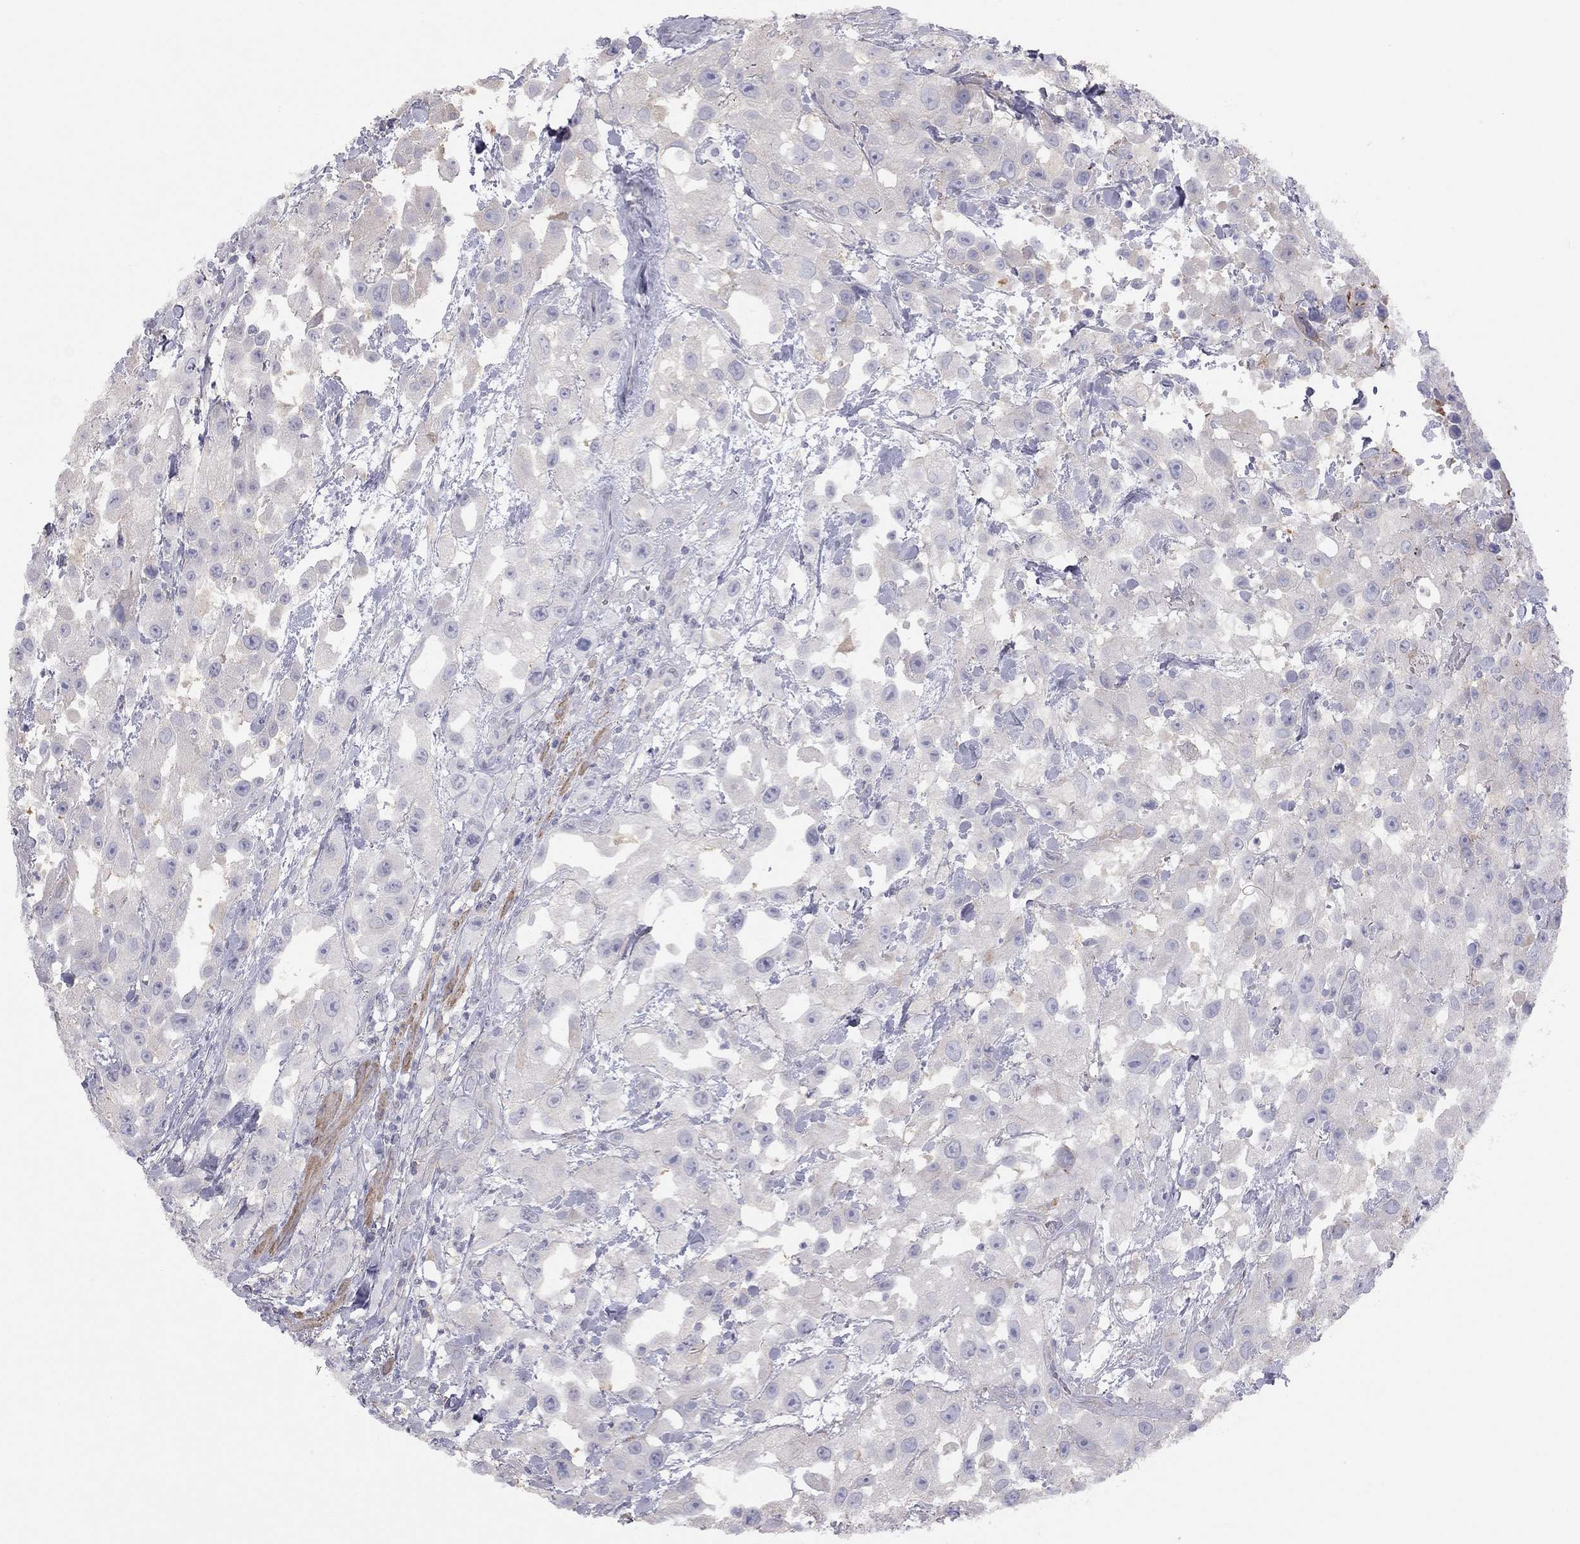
{"staining": {"intensity": "negative", "quantity": "none", "location": "none"}, "tissue": "urothelial cancer", "cell_type": "Tumor cells", "image_type": "cancer", "snomed": [{"axis": "morphology", "description": "Urothelial carcinoma, High grade"}, {"axis": "topography", "description": "Urinary bladder"}], "caption": "Immunohistochemistry of human urothelial cancer exhibits no expression in tumor cells.", "gene": "ADCYAP1", "patient": {"sex": "male", "age": 79}}